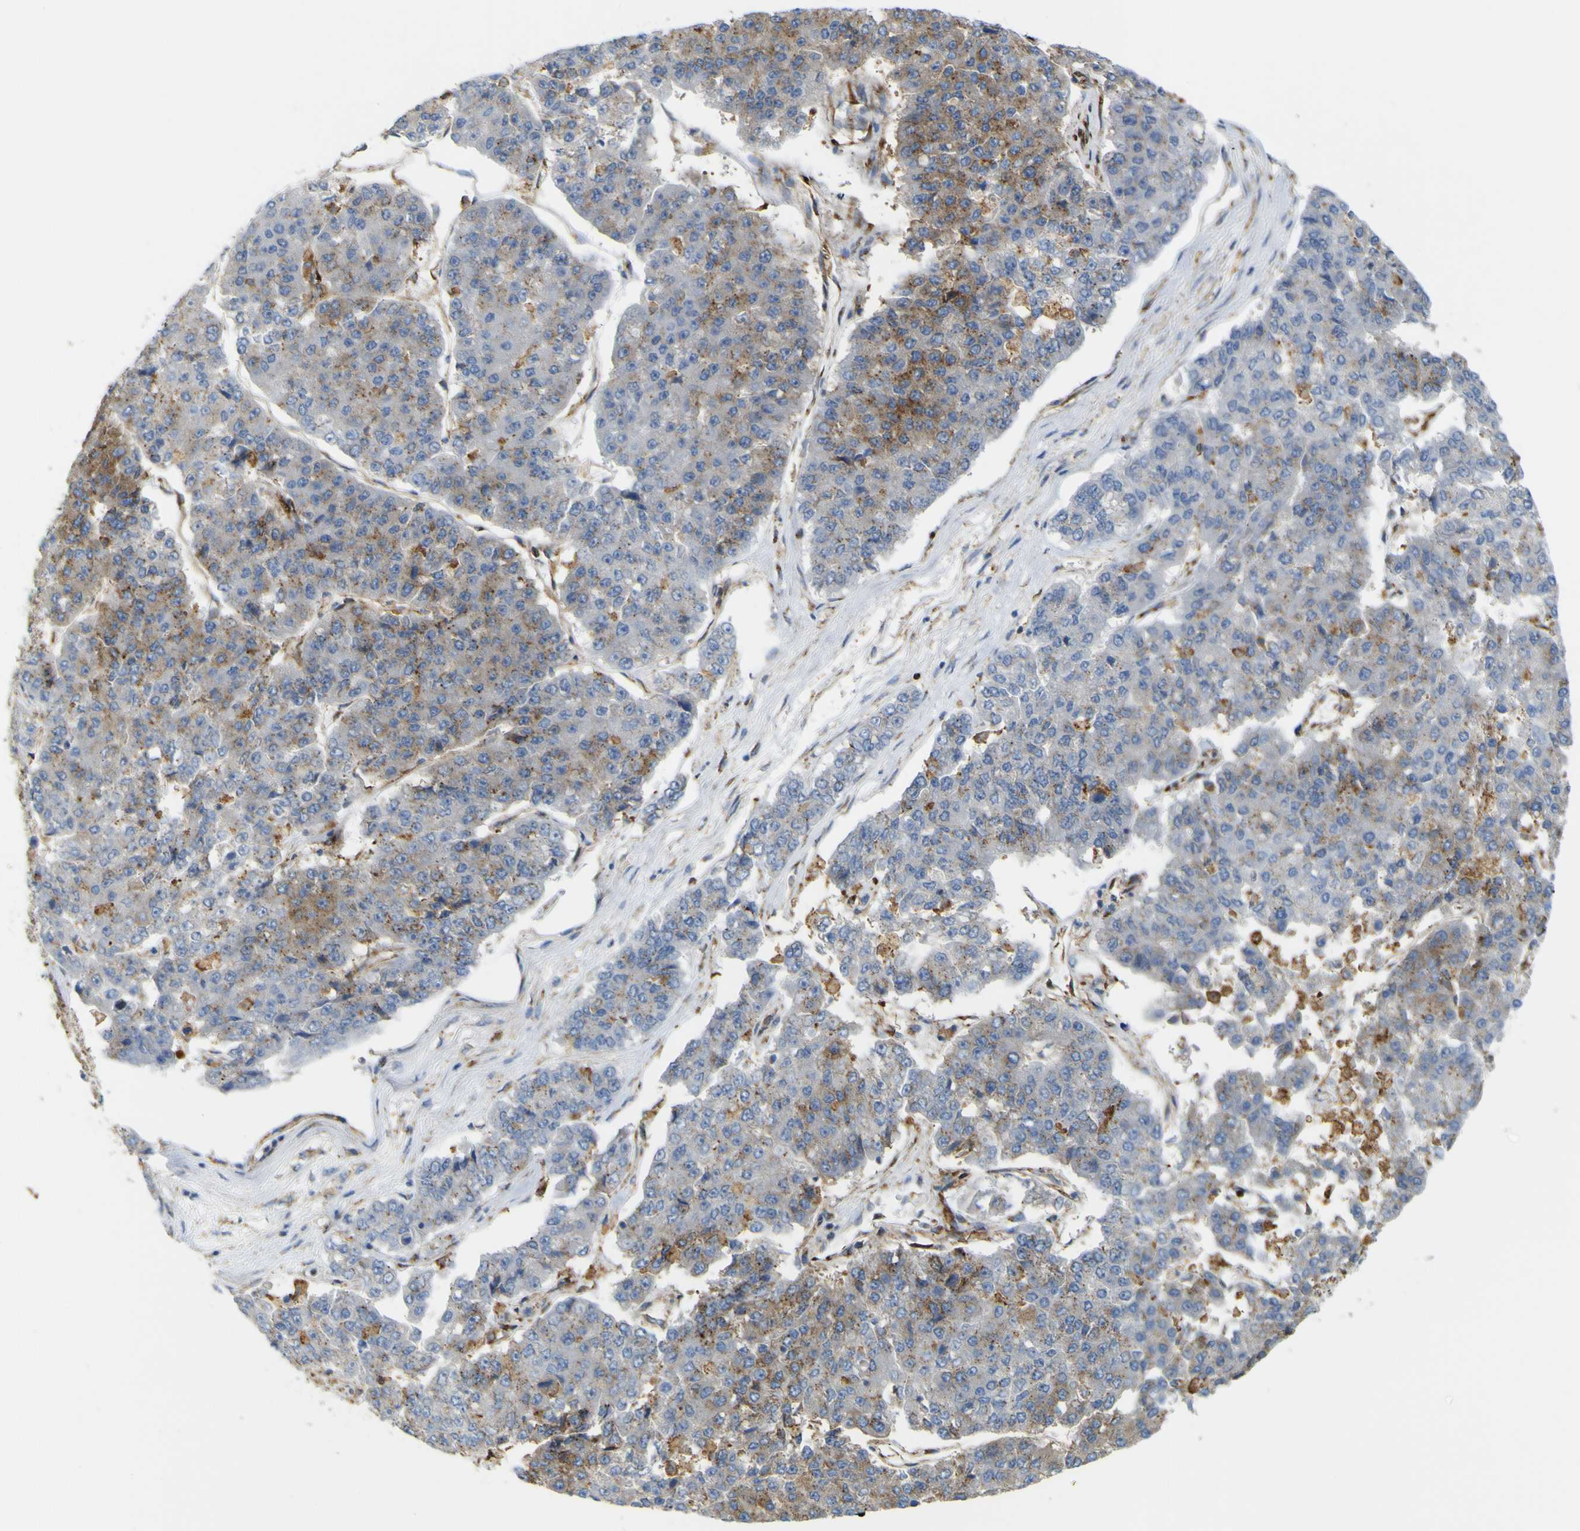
{"staining": {"intensity": "moderate", "quantity": "25%-75%", "location": "cytoplasmic/membranous"}, "tissue": "pancreatic cancer", "cell_type": "Tumor cells", "image_type": "cancer", "snomed": [{"axis": "morphology", "description": "Adenocarcinoma, NOS"}, {"axis": "topography", "description": "Pancreas"}], "caption": "There is medium levels of moderate cytoplasmic/membranous positivity in tumor cells of pancreatic cancer, as demonstrated by immunohistochemical staining (brown color).", "gene": "IGF2R", "patient": {"sex": "male", "age": 50}}